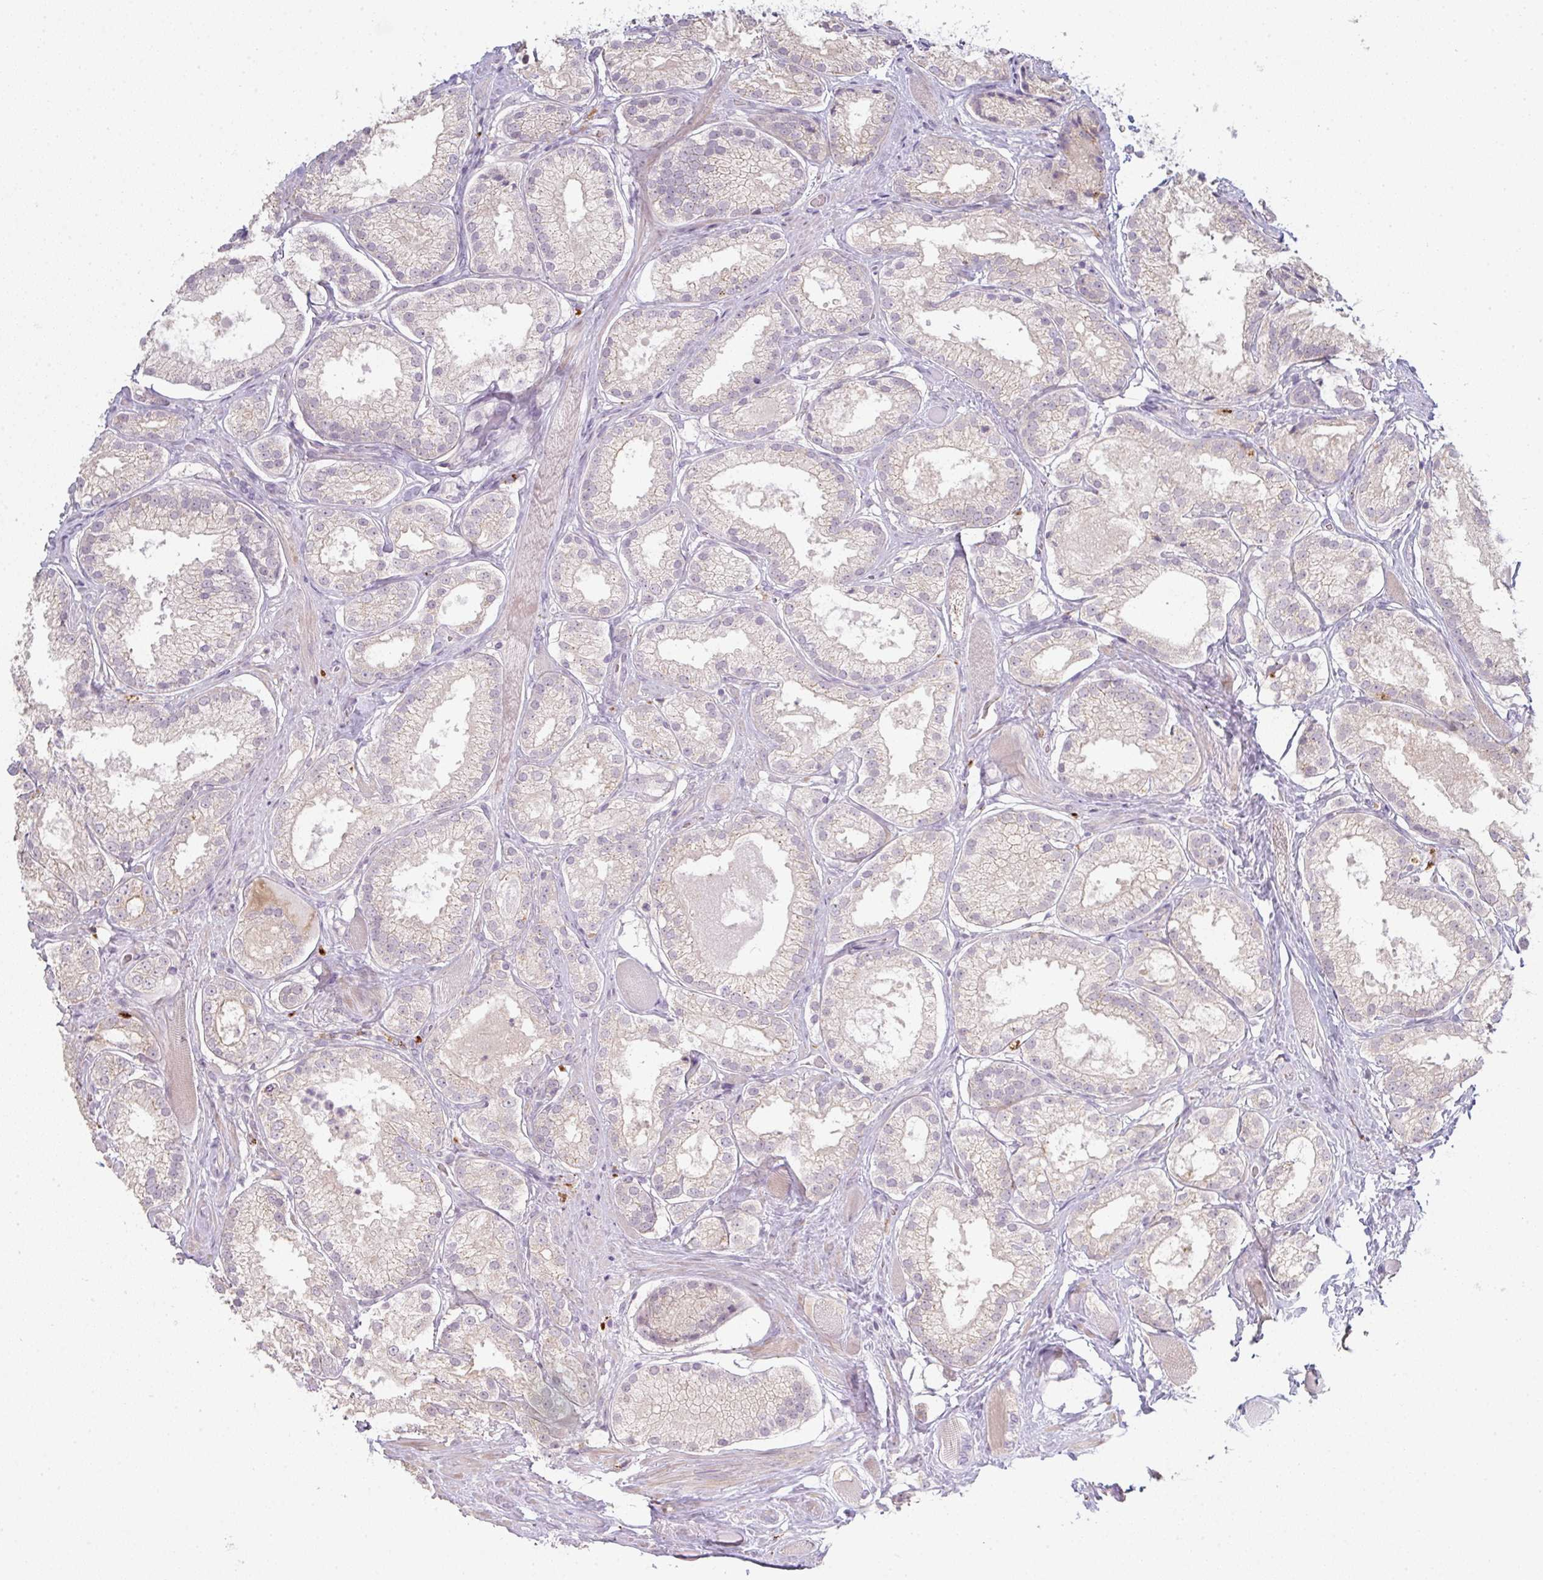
{"staining": {"intensity": "negative", "quantity": "none", "location": "none"}, "tissue": "prostate cancer", "cell_type": "Tumor cells", "image_type": "cancer", "snomed": [{"axis": "morphology", "description": "Adenocarcinoma, High grade"}, {"axis": "topography", "description": "Prostate"}], "caption": "Photomicrograph shows no significant protein positivity in tumor cells of prostate cancer.", "gene": "TMEM237", "patient": {"sex": "male", "age": 68}}